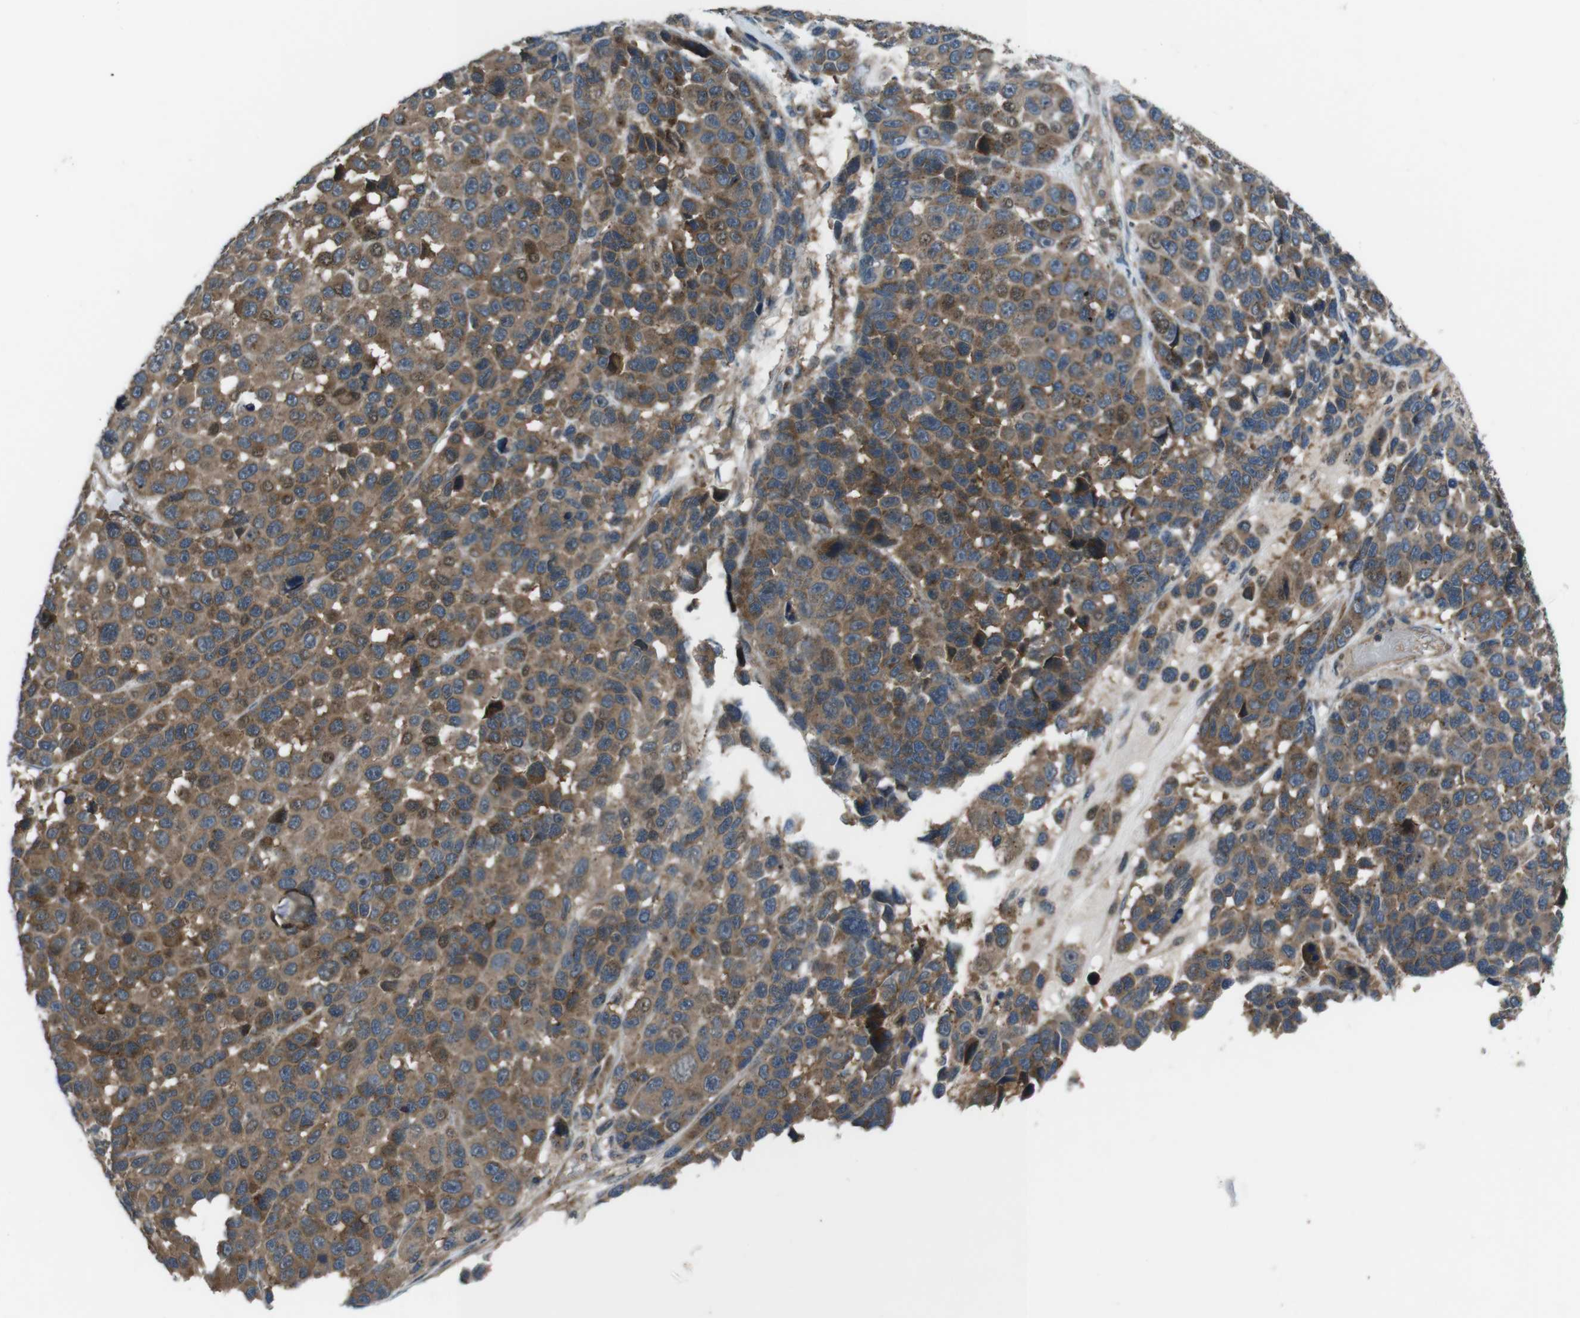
{"staining": {"intensity": "moderate", "quantity": ">75%", "location": "cytoplasmic/membranous,nuclear"}, "tissue": "melanoma", "cell_type": "Tumor cells", "image_type": "cancer", "snomed": [{"axis": "morphology", "description": "Malignant melanoma, NOS"}, {"axis": "topography", "description": "Skin"}], "caption": "Brown immunohistochemical staining in human malignant melanoma reveals moderate cytoplasmic/membranous and nuclear positivity in approximately >75% of tumor cells. The staining was performed using DAB, with brown indicating positive protein expression. Nuclei are stained blue with hematoxylin.", "gene": "SLC22A23", "patient": {"sex": "male", "age": 53}}